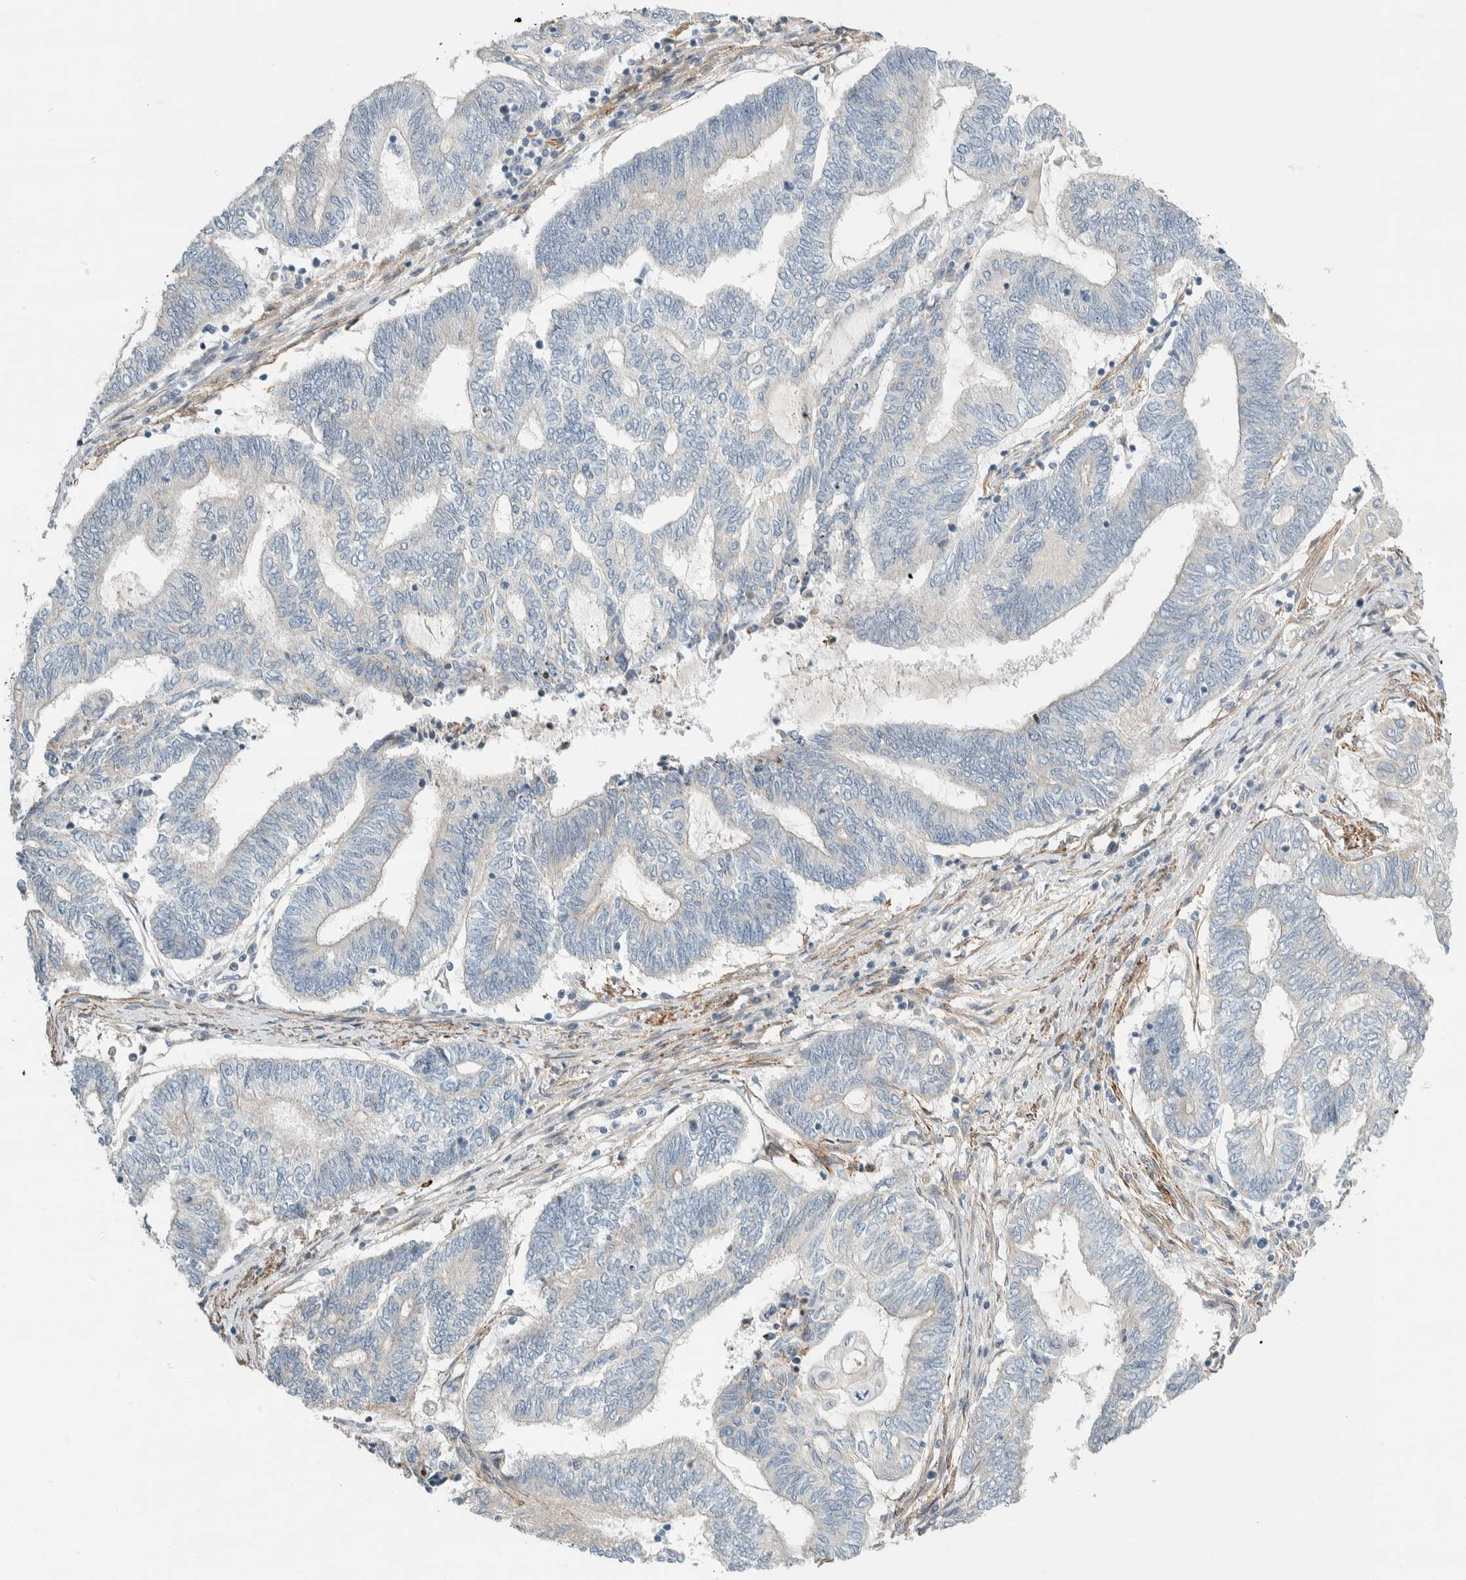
{"staining": {"intensity": "negative", "quantity": "none", "location": "none"}, "tissue": "endometrial cancer", "cell_type": "Tumor cells", "image_type": "cancer", "snomed": [{"axis": "morphology", "description": "Adenocarcinoma, NOS"}, {"axis": "topography", "description": "Uterus"}, {"axis": "topography", "description": "Endometrium"}], "caption": "Immunohistochemistry (IHC) micrograph of neoplastic tissue: endometrial cancer stained with DAB (3,3'-diaminobenzidine) exhibits no significant protein positivity in tumor cells.", "gene": "CDR2", "patient": {"sex": "female", "age": 70}}